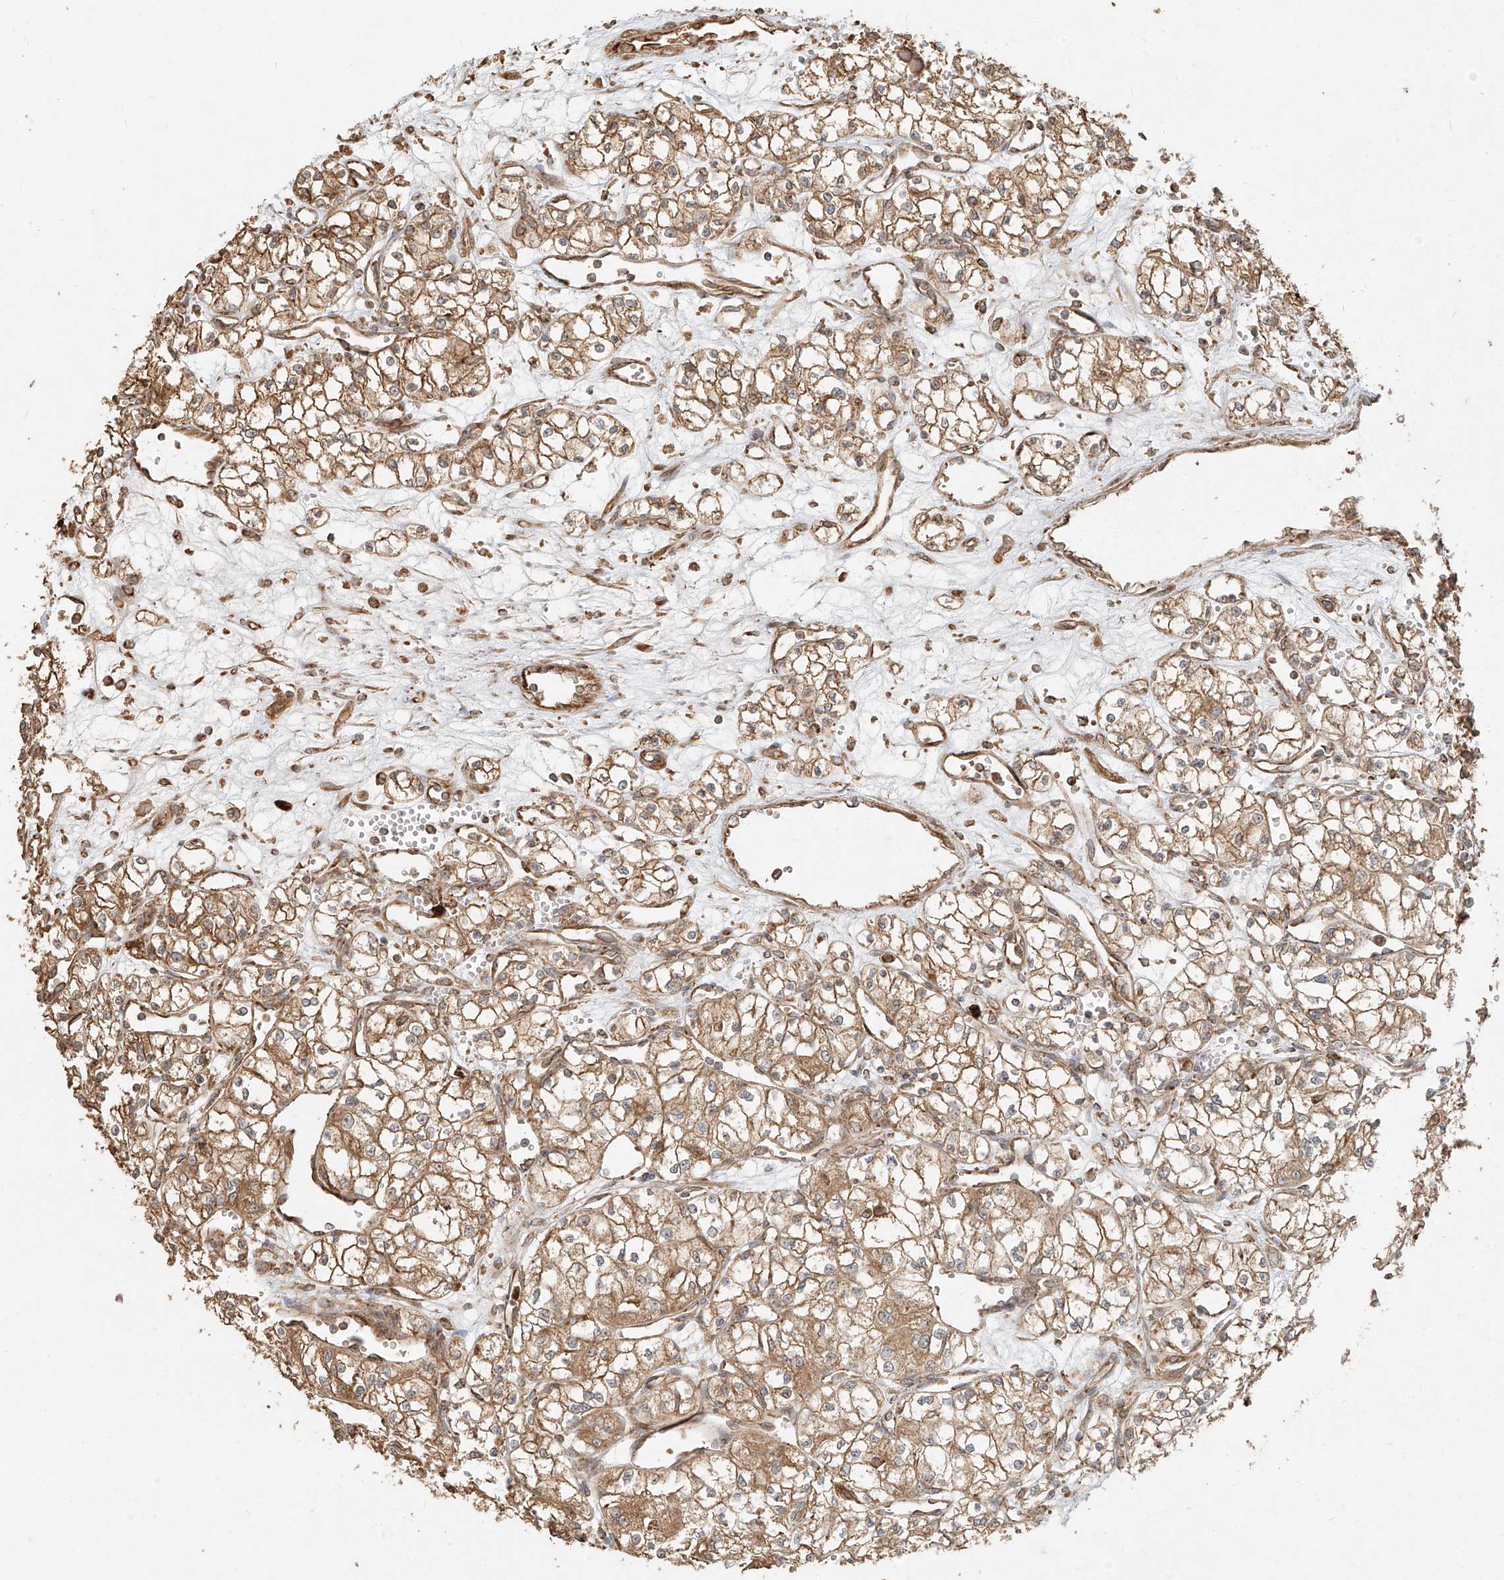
{"staining": {"intensity": "moderate", "quantity": ">75%", "location": "cytoplasmic/membranous"}, "tissue": "renal cancer", "cell_type": "Tumor cells", "image_type": "cancer", "snomed": [{"axis": "morphology", "description": "Normal tissue, NOS"}, {"axis": "morphology", "description": "Adenocarcinoma, NOS"}, {"axis": "topography", "description": "Kidney"}], "caption": "This is a photomicrograph of immunohistochemistry staining of renal adenocarcinoma, which shows moderate positivity in the cytoplasmic/membranous of tumor cells.", "gene": "EFNB1", "patient": {"sex": "male", "age": 59}}